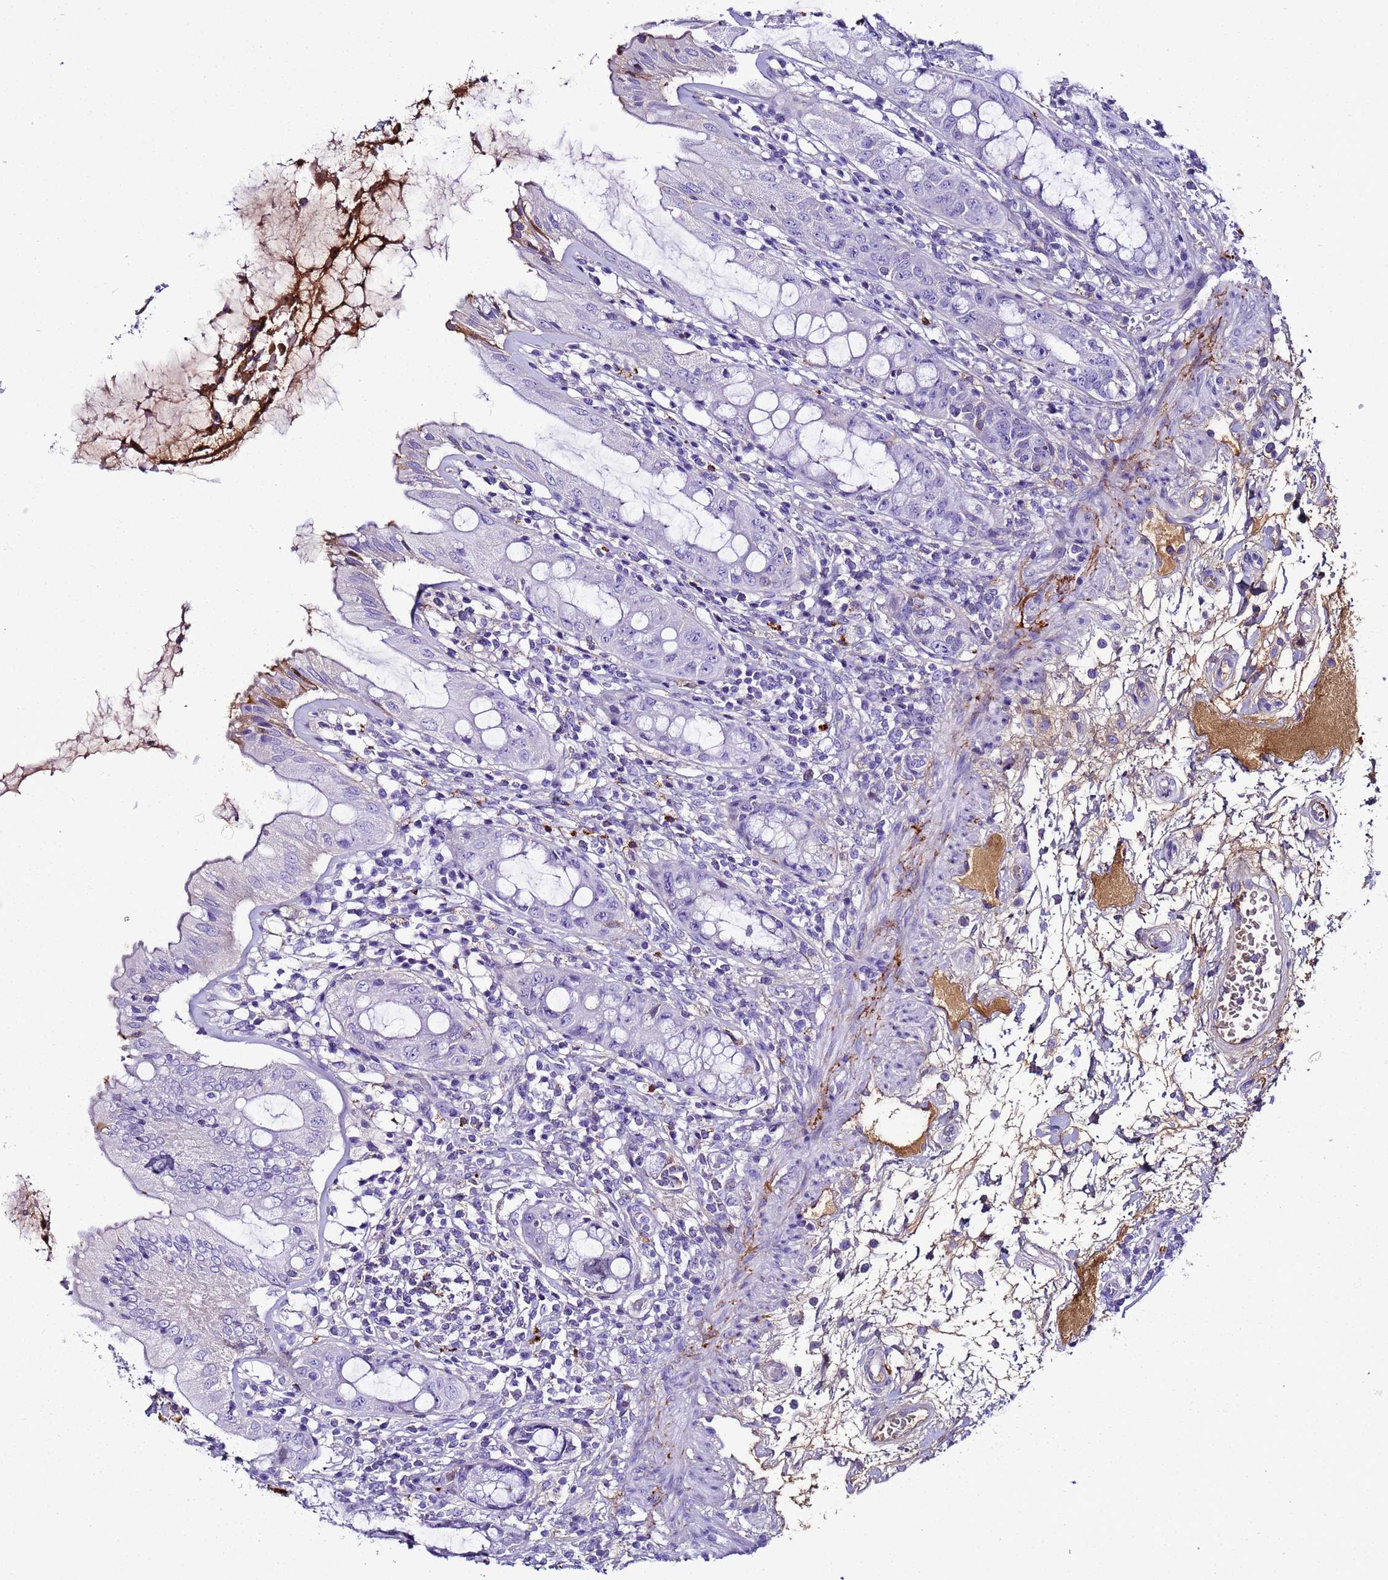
{"staining": {"intensity": "negative", "quantity": "none", "location": "none"}, "tissue": "rectum", "cell_type": "Glandular cells", "image_type": "normal", "snomed": [{"axis": "morphology", "description": "Normal tissue, NOS"}, {"axis": "topography", "description": "Rectum"}], "caption": "Rectum stained for a protein using immunohistochemistry (IHC) reveals no positivity glandular cells.", "gene": "CFHR1", "patient": {"sex": "female", "age": 57}}